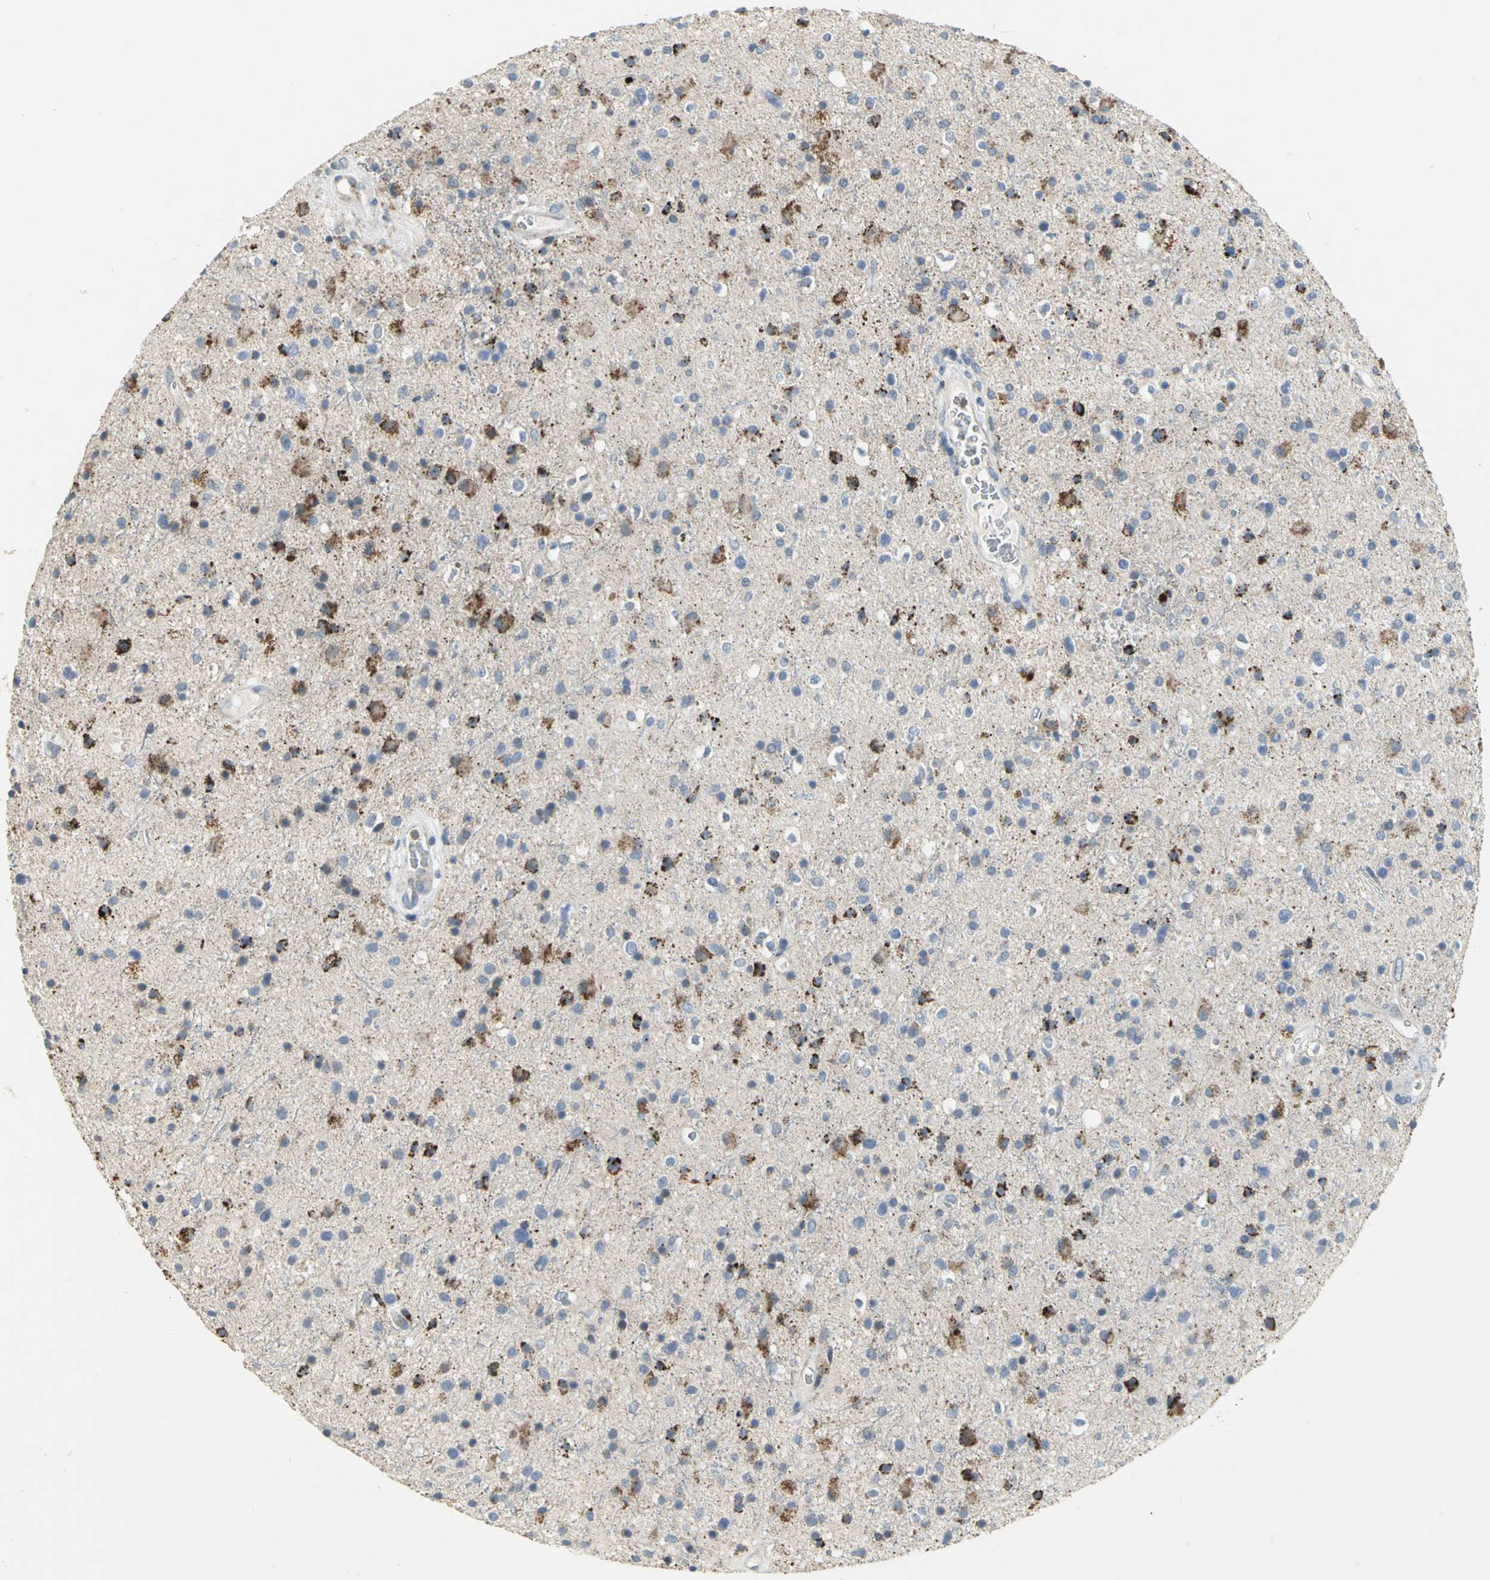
{"staining": {"intensity": "strong", "quantity": "<25%", "location": "cytoplasmic/membranous"}, "tissue": "glioma", "cell_type": "Tumor cells", "image_type": "cancer", "snomed": [{"axis": "morphology", "description": "Glioma, malignant, High grade"}, {"axis": "topography", "description": "Brain"}], "caption": "Immunohistochemical staining of malignant glioma (high-grade) shows medium levels of strong cytoplasmic/membranous protein expression in about <25% of tumor cells. The staining was performed using DAB to visualize the protein expression in brown, while the nuclei were stained in blue with hematoxylin (Magnification: 20x).", "gene": "SPPL2B", "patient": {"sex": "male", "age": 33}}